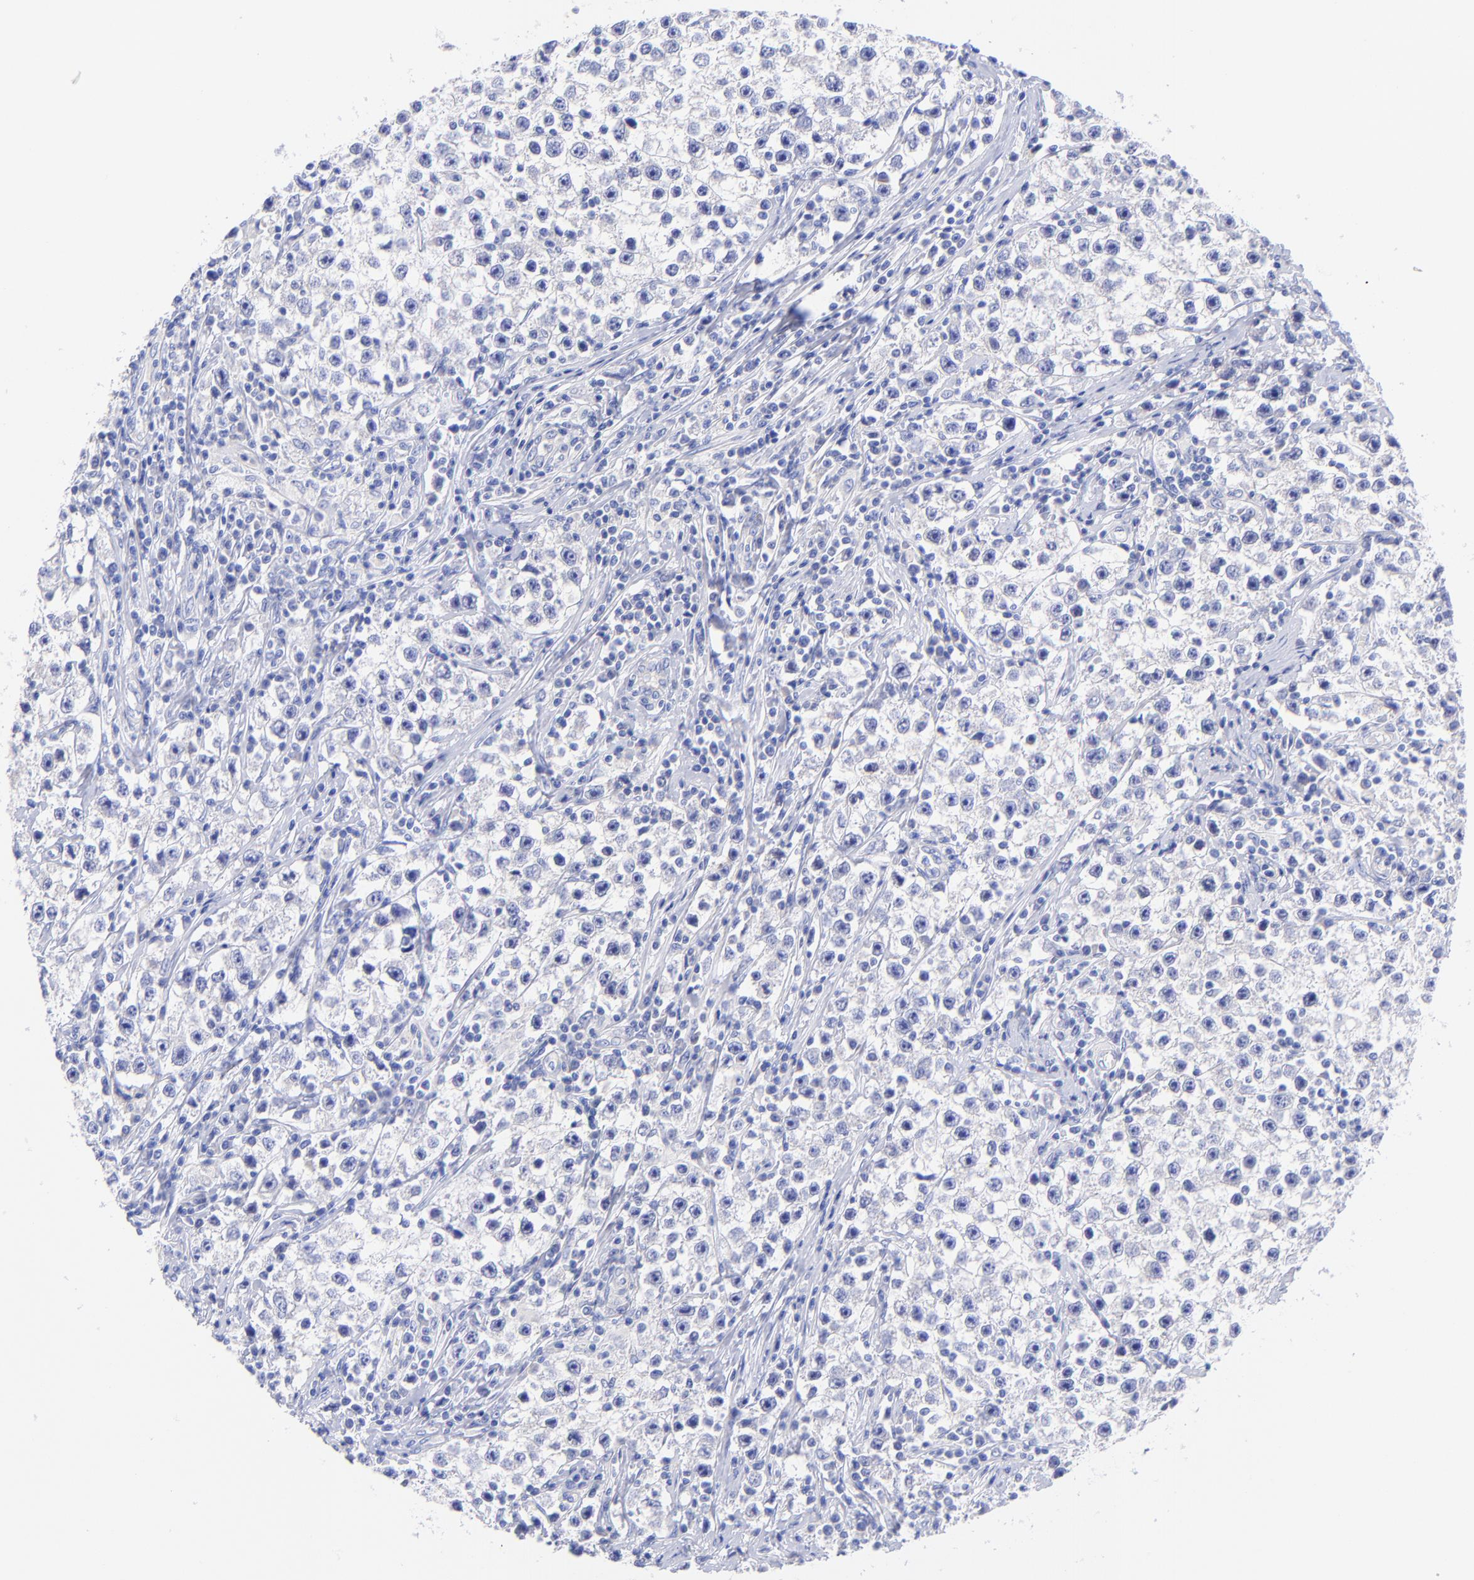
{"staining": {"intensity": "negative", "quantity": "none", "location": "none"}, "tissue": "testis cancer", "cell_type": "Tumor cells", "image_type": "cancer", "snomed": [{"axis": "morphology", "description": "Seminoma, NOS"}, {"axis": "topography", "description": "Testis"}], "caption": "Human seminoma (testis) stained for a protein using immunohistochemistry shows no expression in tumor cells.", "gene": "GPHN", "patient": {"sex": "male", "age": 35}}